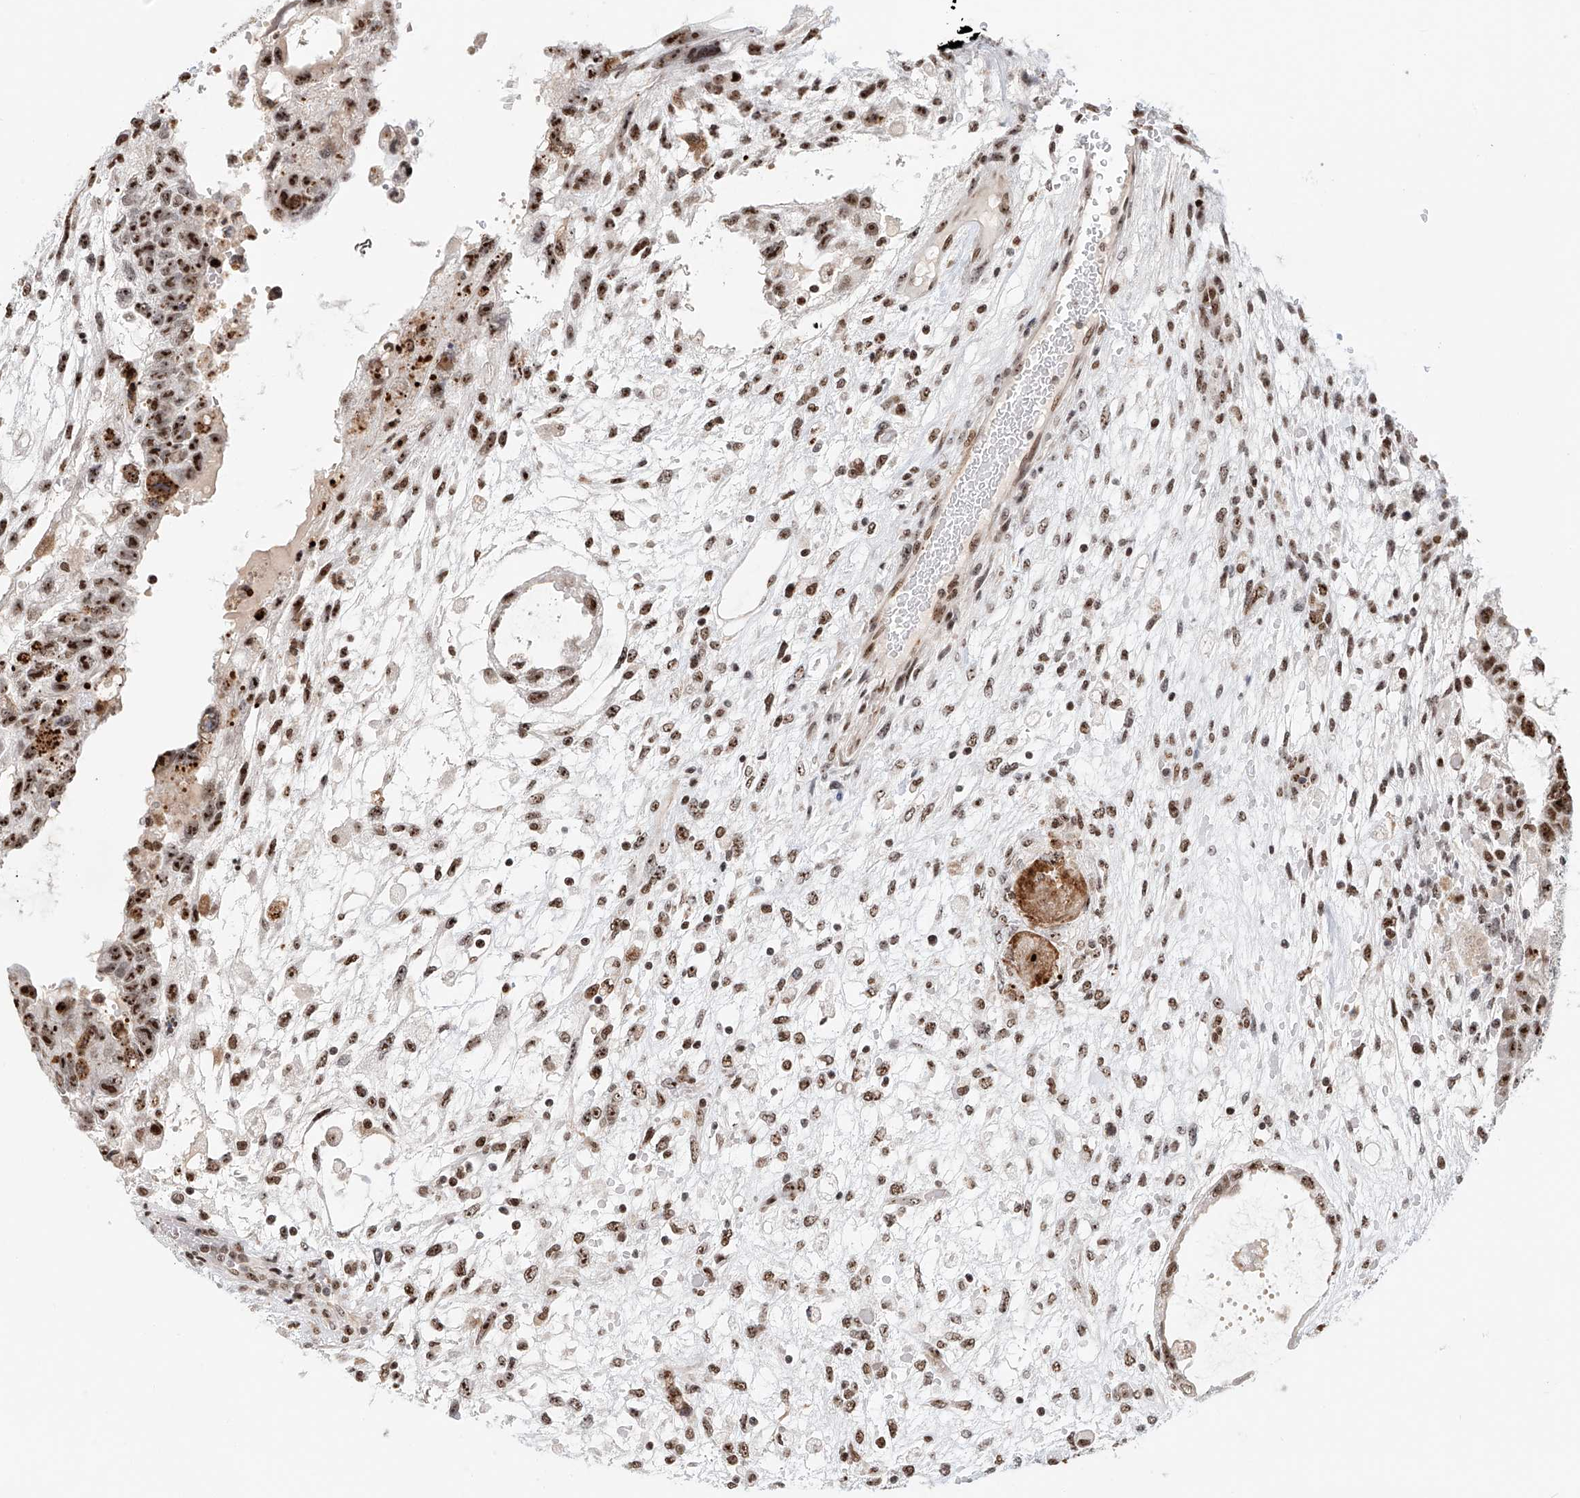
{"staining": {"intensity": "strong", "quantity": ">75%", "location": "nuclear"}, "tissue": "testis cancer", "cell_type": "Tumor cells", "image_type": "cancer", "snomed": [{"axis": "morphology", "description": "Carcinoma, Embryonal, NOS"}, {"axis": "topography", "description": "Testis"}], "caption": "Testis cancer (embryonal carcinoma) was stained to show a protein in brown. There is high levels of strong nuclear positivity in about >75% of tumor cells.", "gene": "PRUNE2", "patient": {"sex": "male", "age": 36}}